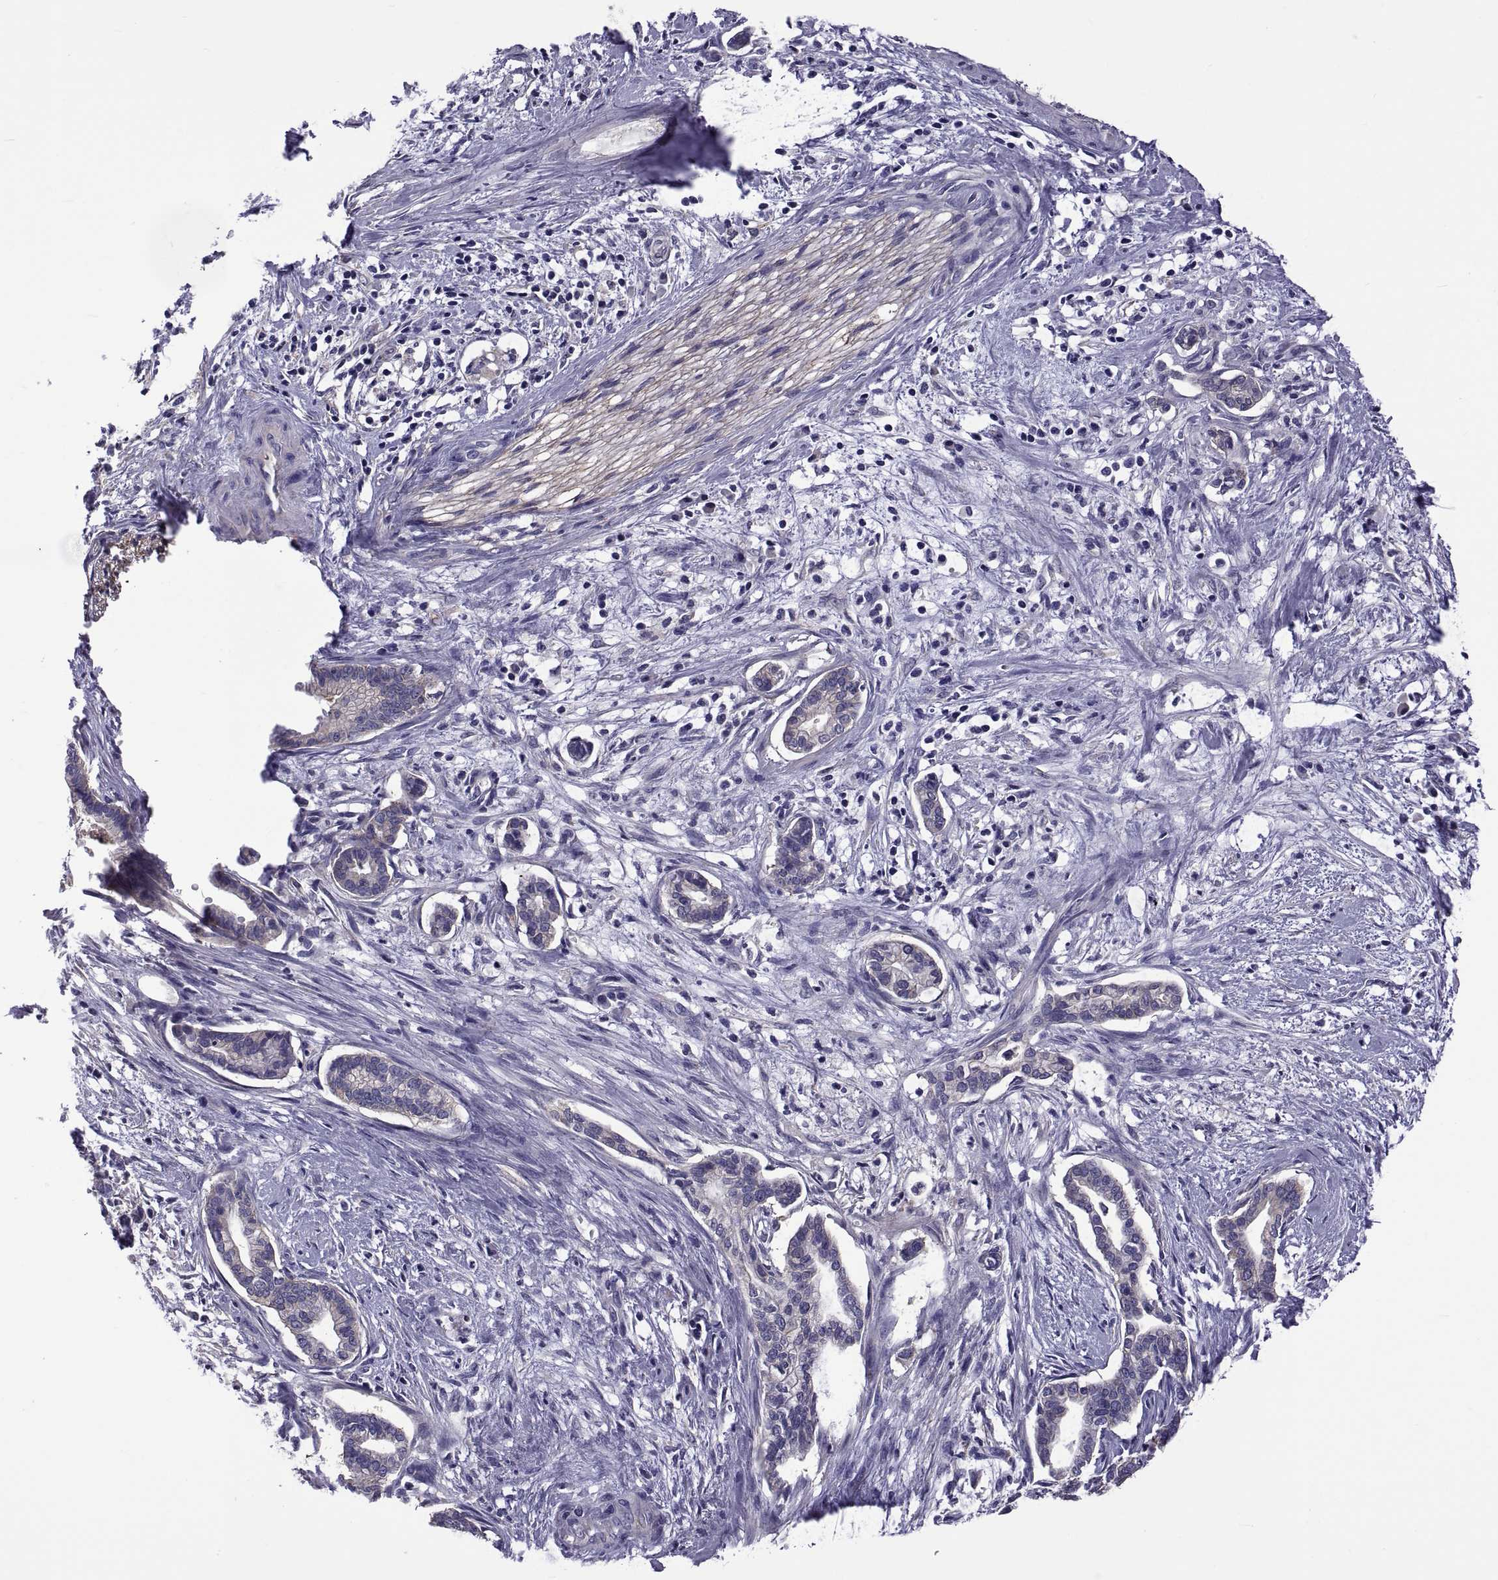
{"staining": {"intensity": "negative", "quantity": "none", "location": "none"}, "tissue": "cervical cancer", "cell_type": "Tumor cells", "image_type": "cancer", "snomed": [{"axis": "morphology", "description": "Adenocarcinoma, NOS"}, {"axis": "topography", "description": "Cervix"}], "caption": "High magnification brightfield microscopy of adenocarcinoma (cervical) stained with DAB (3,3'-diaminobenzidine) (brown) and counterstained with hematoxylin (blue): tumor cells show no significant expression.", "gene": "TMC3", "patient": {"sex": "female", "age": 62}}